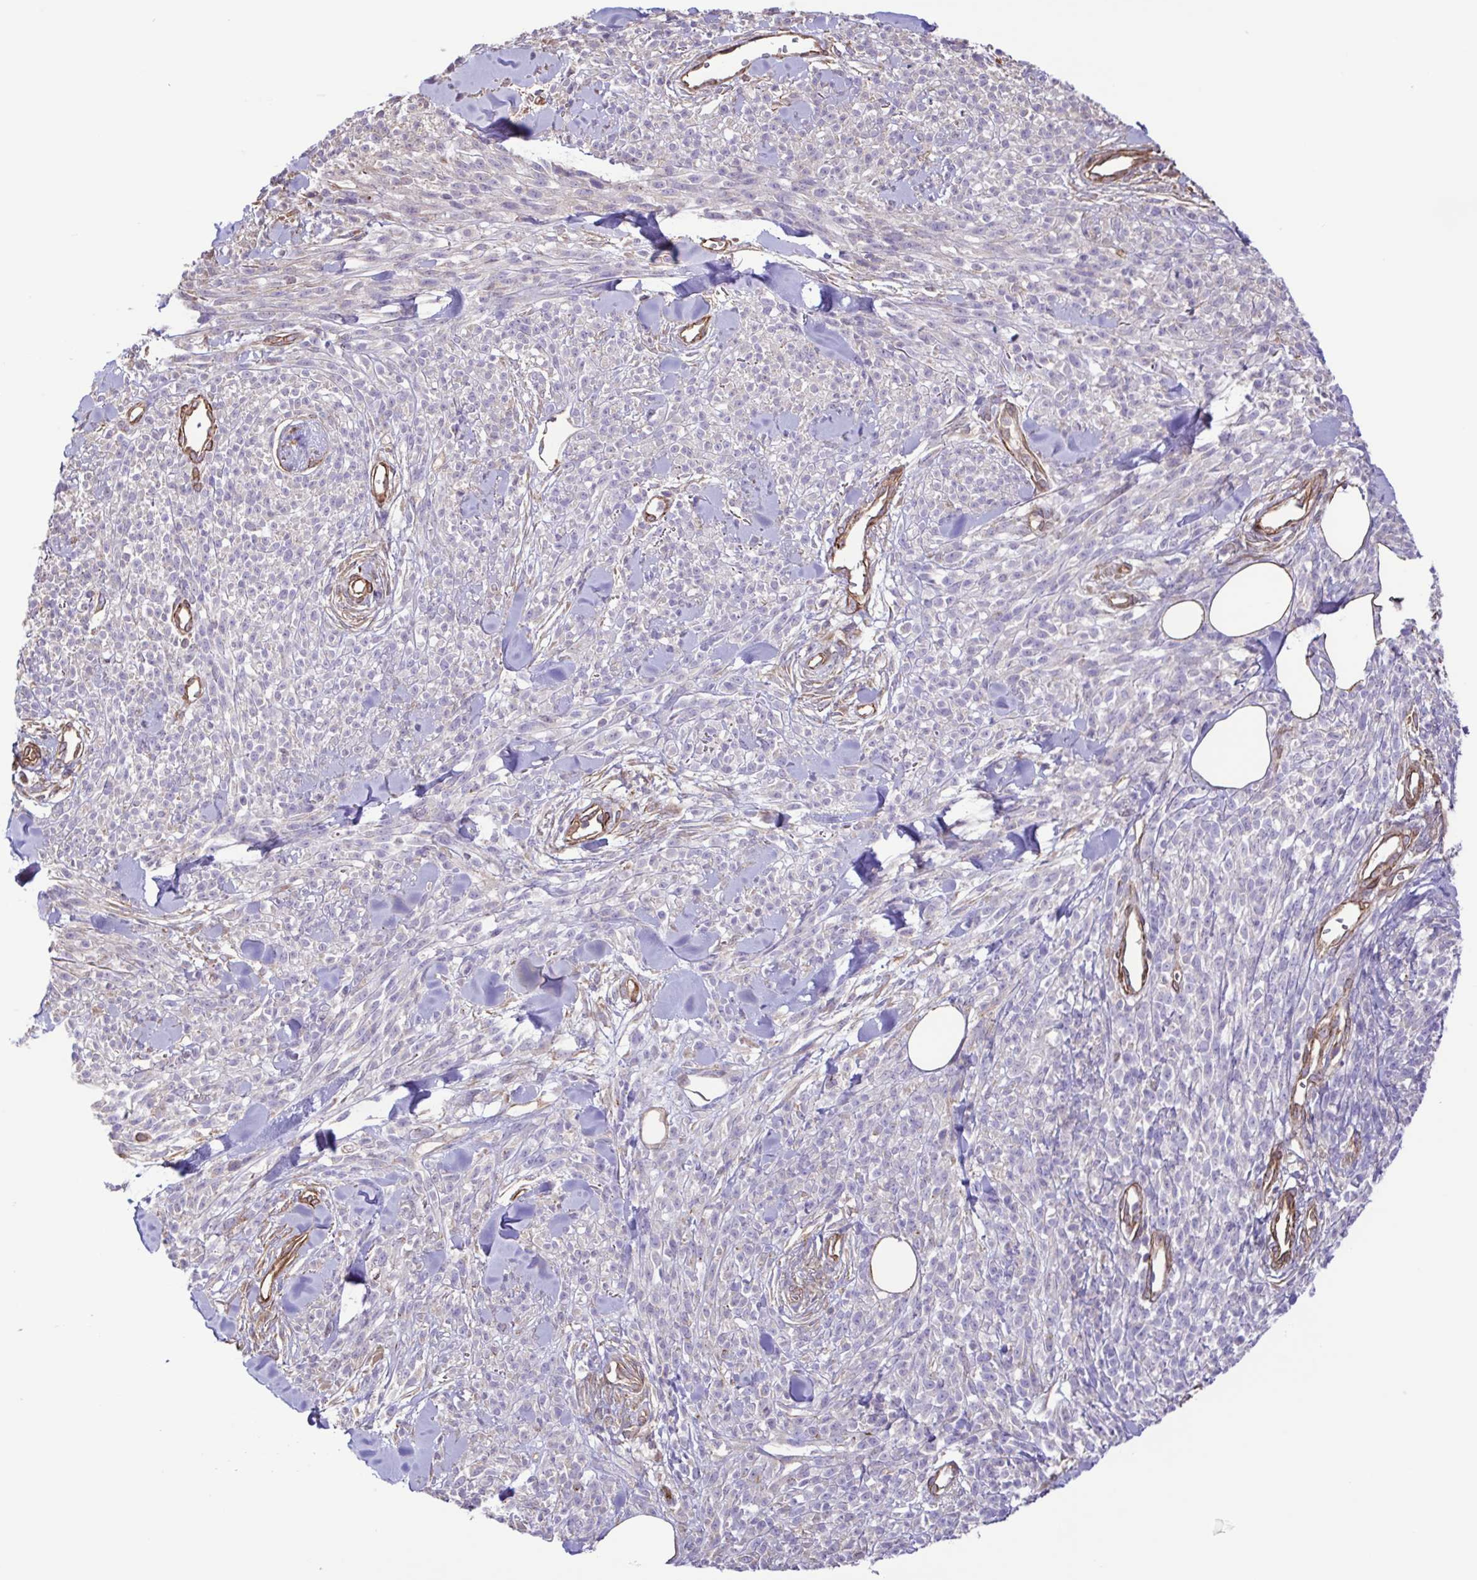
{"staining": {"intensity": "negative", "quantity": "none", "location": "none"}, "tissue": "melanoma", "cell_type": "Tumor cells", "image_type": "cancer", "snomed": [{"axis": "morphology", "description": "Malignant melanoma, NOS"}, {"axis": "topography", "description": "Skin"}, {"axis": "topography", "description": "Skin of trunk"}], "caption": "Tumor cells show no significant positivity in melanoma. (Immunohistochemistry, brightfield microscopy, high magnification).", "gene": "FLT1", "patient": {"sex": "male", "age": 74}}